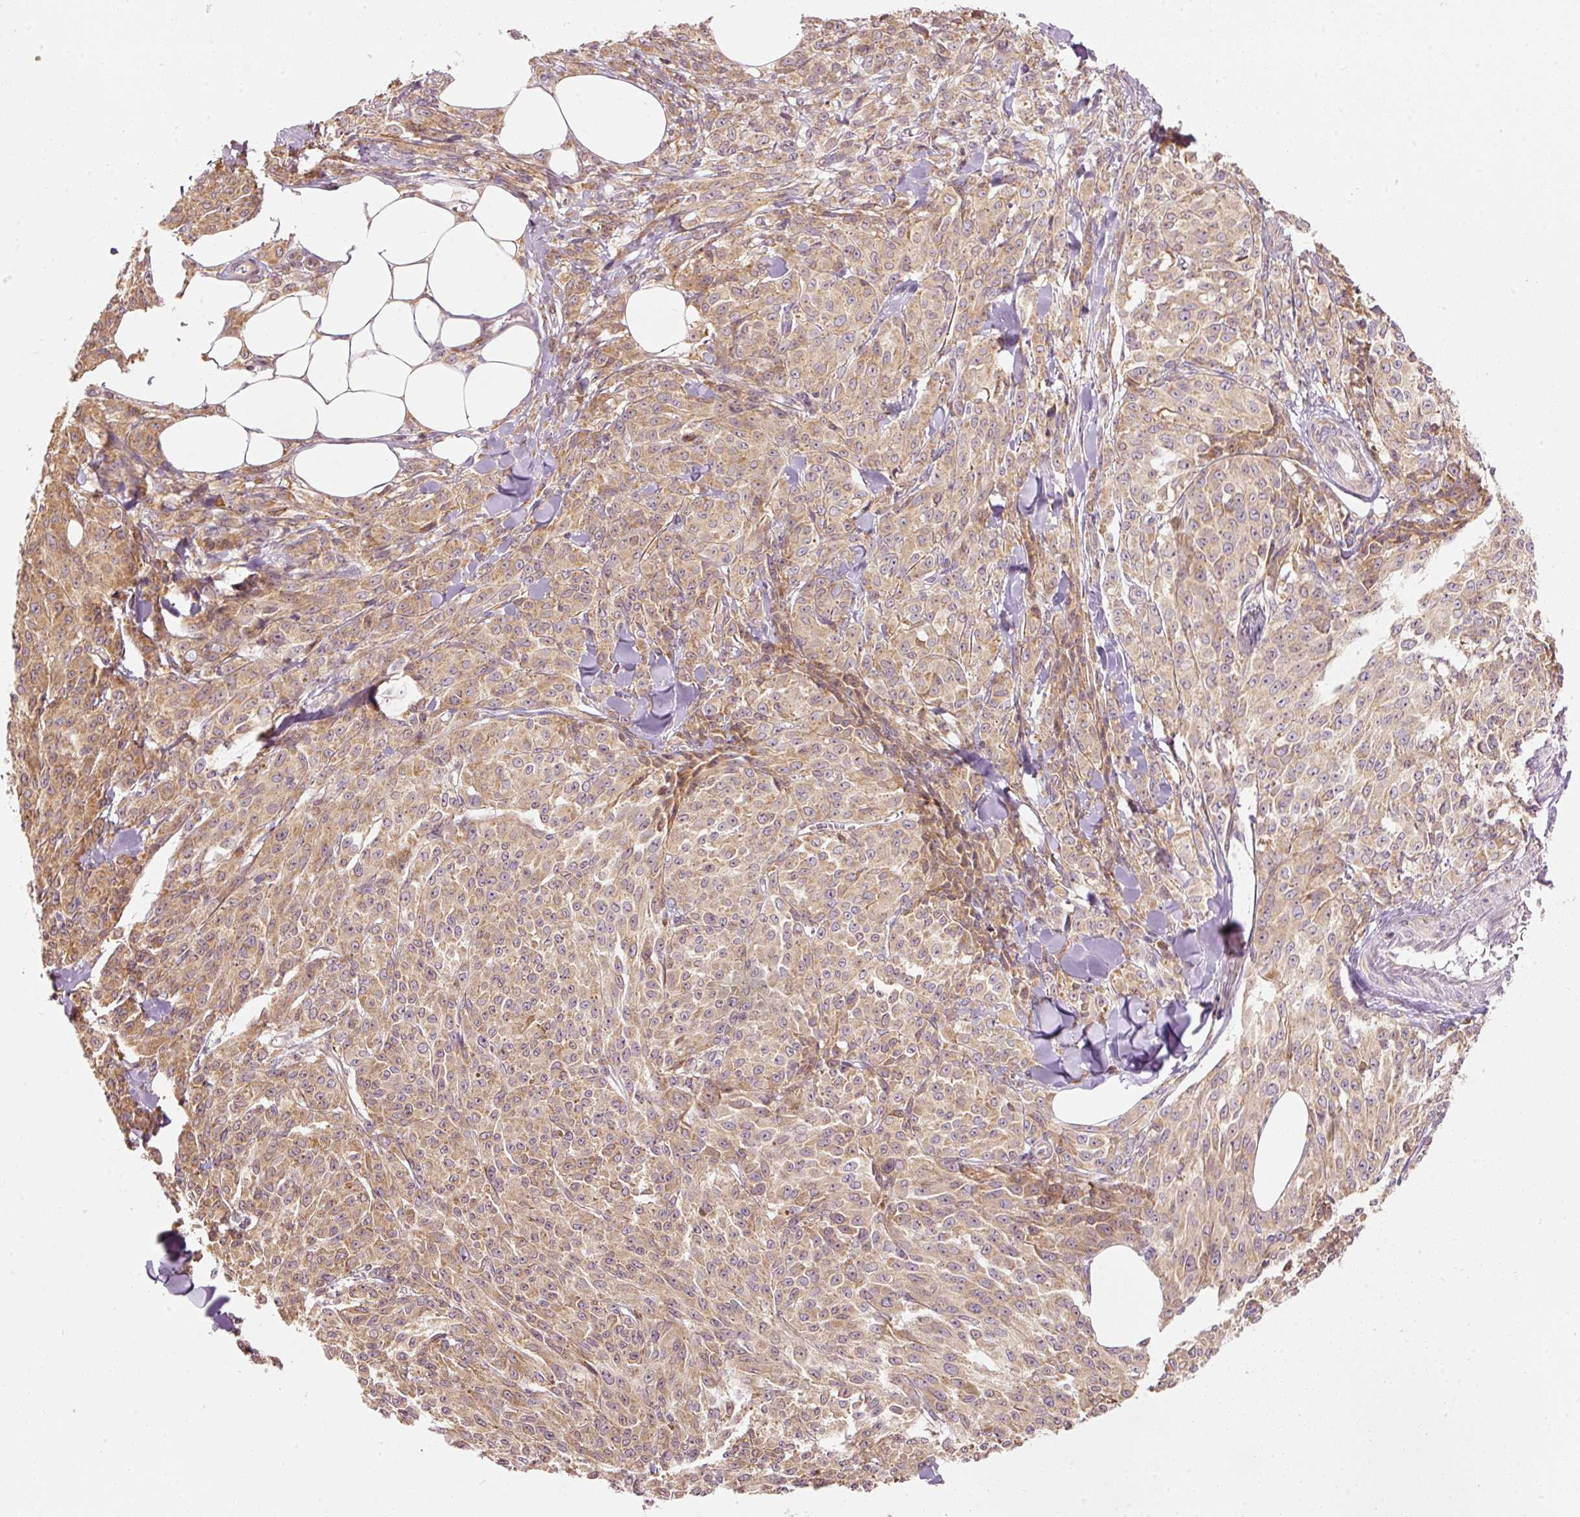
{"staining": {"intensity": "moderate", "quantity": ">75%", "location": "cytoplasmic/membranous"}, "tissue": "melanoma", "cell_type": "Tumor cells", "image_type": "cancer", "snomed": [{"axis": "morphology", "description": "Malignant melanoma, NOS"}, {"axis": "topography", "description": "Skin"}], "caption": "Protein expression analysis of malignant melanoma demonstrates moderate cytoplasmic/membranous staining in about >75% of tumor cells.", "gene": "SNAPC5", "patient": {"sex": "female", "age": 52}}